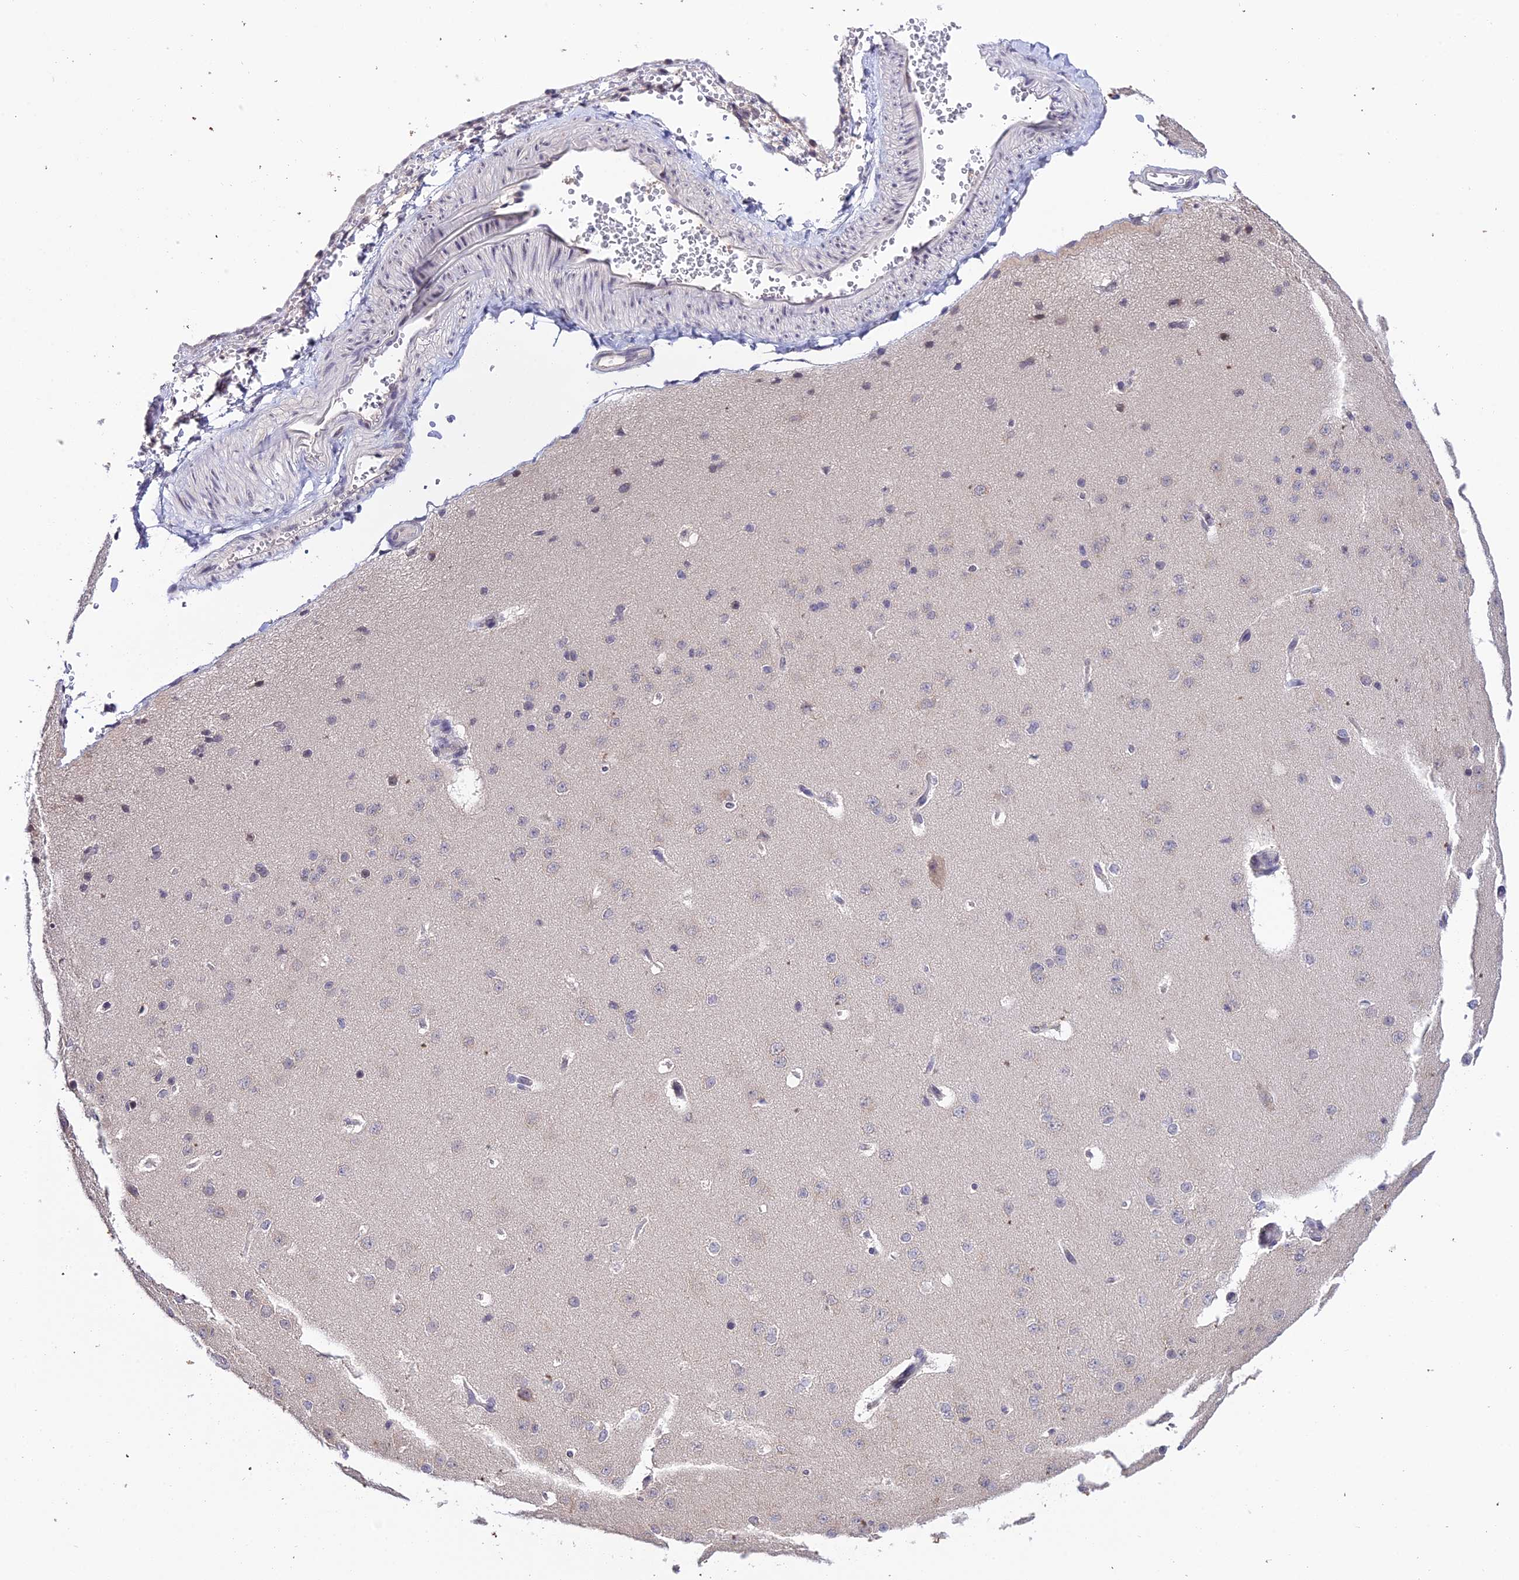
{"staining": {"intensity": "negative", "quantity": "none", "location": "none"}, "tissue": "cerebral cortex", "cell_type": "Endothelial cells", "image_type": "normal", "snomed": [{"axis": "morphology", "description": "Normal tissue, NOS"}, {"axis": "morphology", "description": "Developmental malformation"}, {"axis": "topography", "description": "Cerebral cortex"}], "caption": "A photomicrograph of cerebral cortex stained for a protein reveals no brown staining in endothelial cells.", "gene": "TEKT1", "patient": {"sex": "female", "age": 30}}